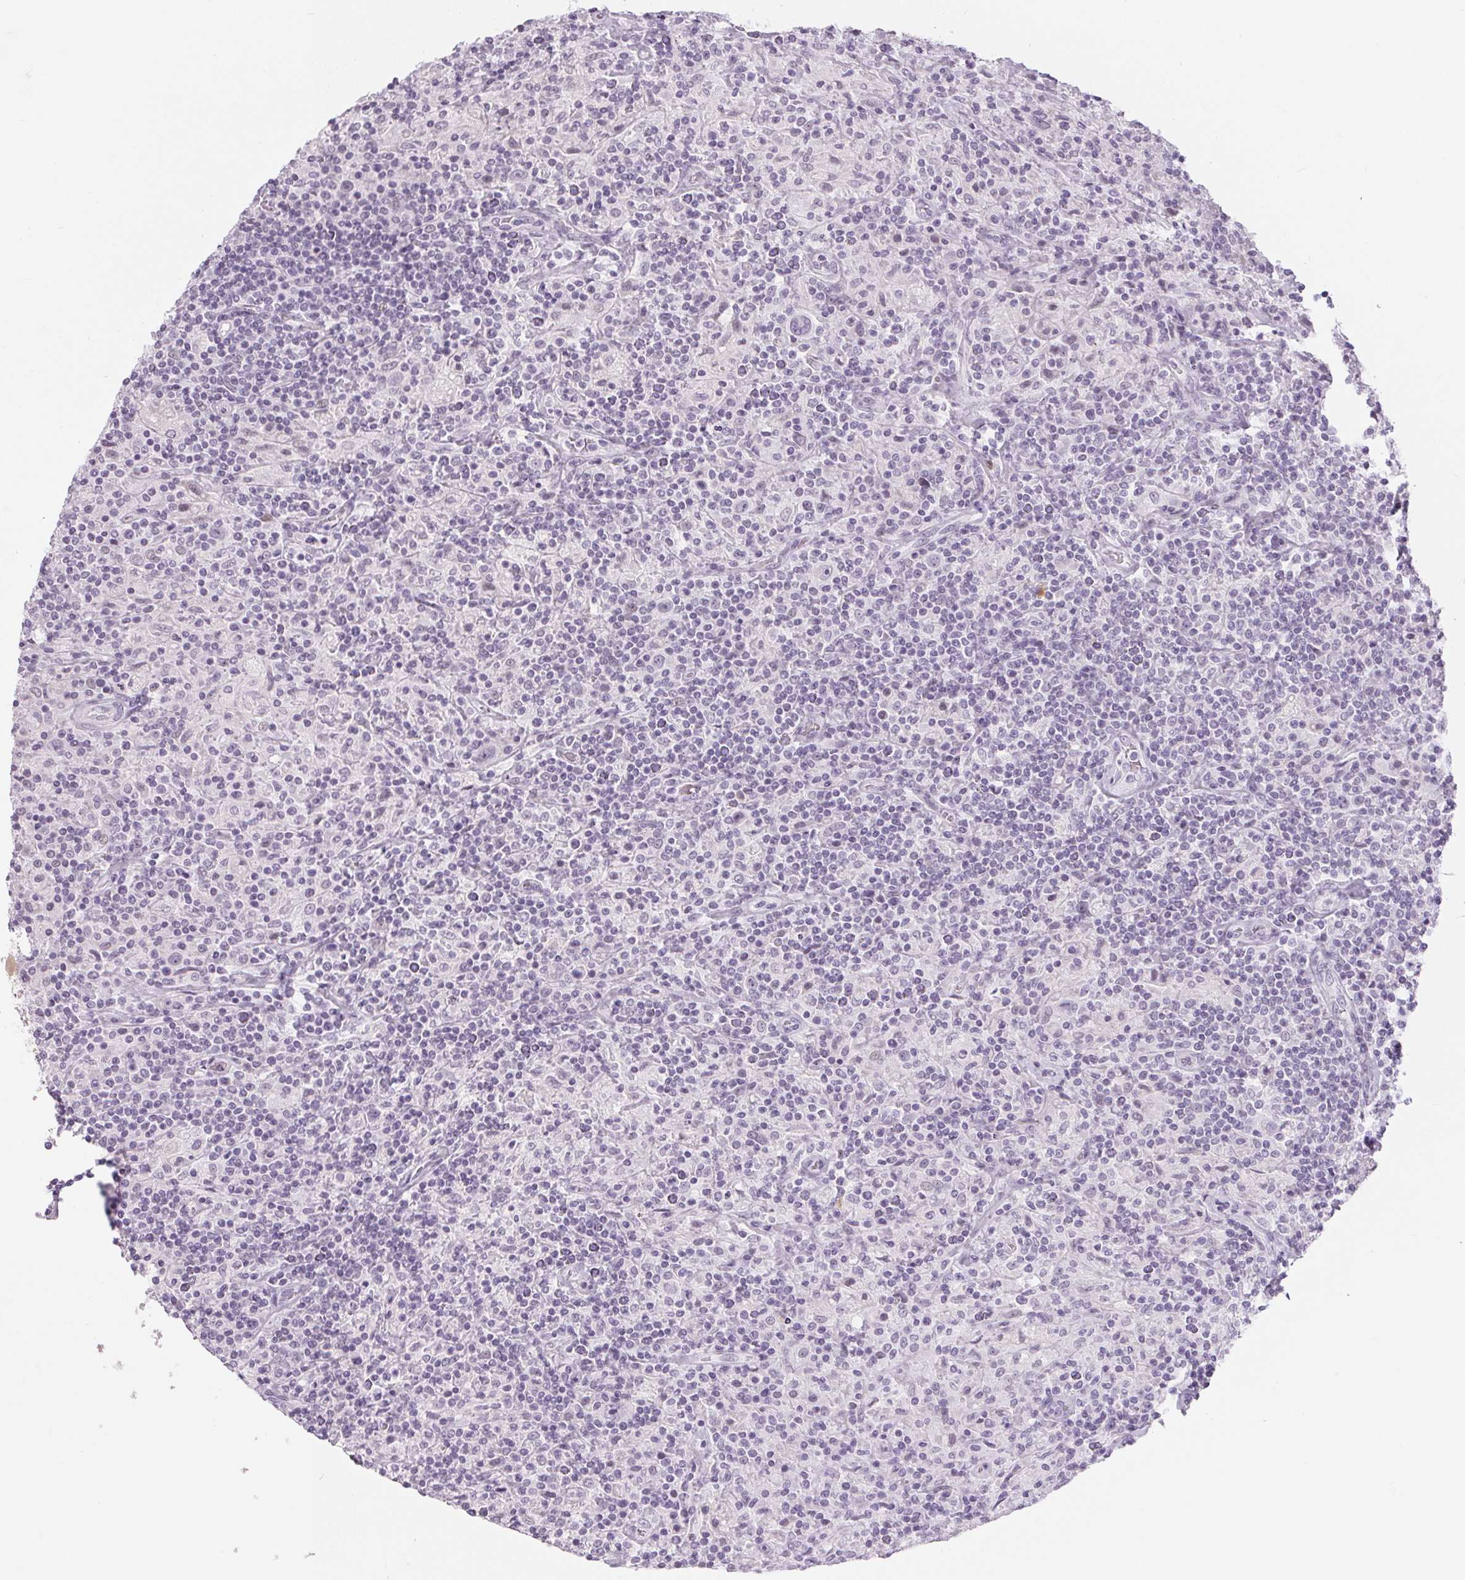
{"staining": {"intensity": "negative", "quantity": "none", "location": "none"}, "tissue": "lymphoma", "cell_type": "Tumor cells", "image_type": "cancer", "snomed": [{"axis": "morphology", "description": "Hodgkin's disease, NOS"}, {"axis": "topography", "description": "Lymph node"}], "caption": "Immunohistochemistry of human Hodgkin's disease displays no positivity in tumor cells. Brightfield microscopy of immunohistochemistry (IHC) stained with DAB (brown) and hematoxylin (blue), captured at high magnification.", "gene": "CADPS", "patient": {"sex": "male", "age": 70}}